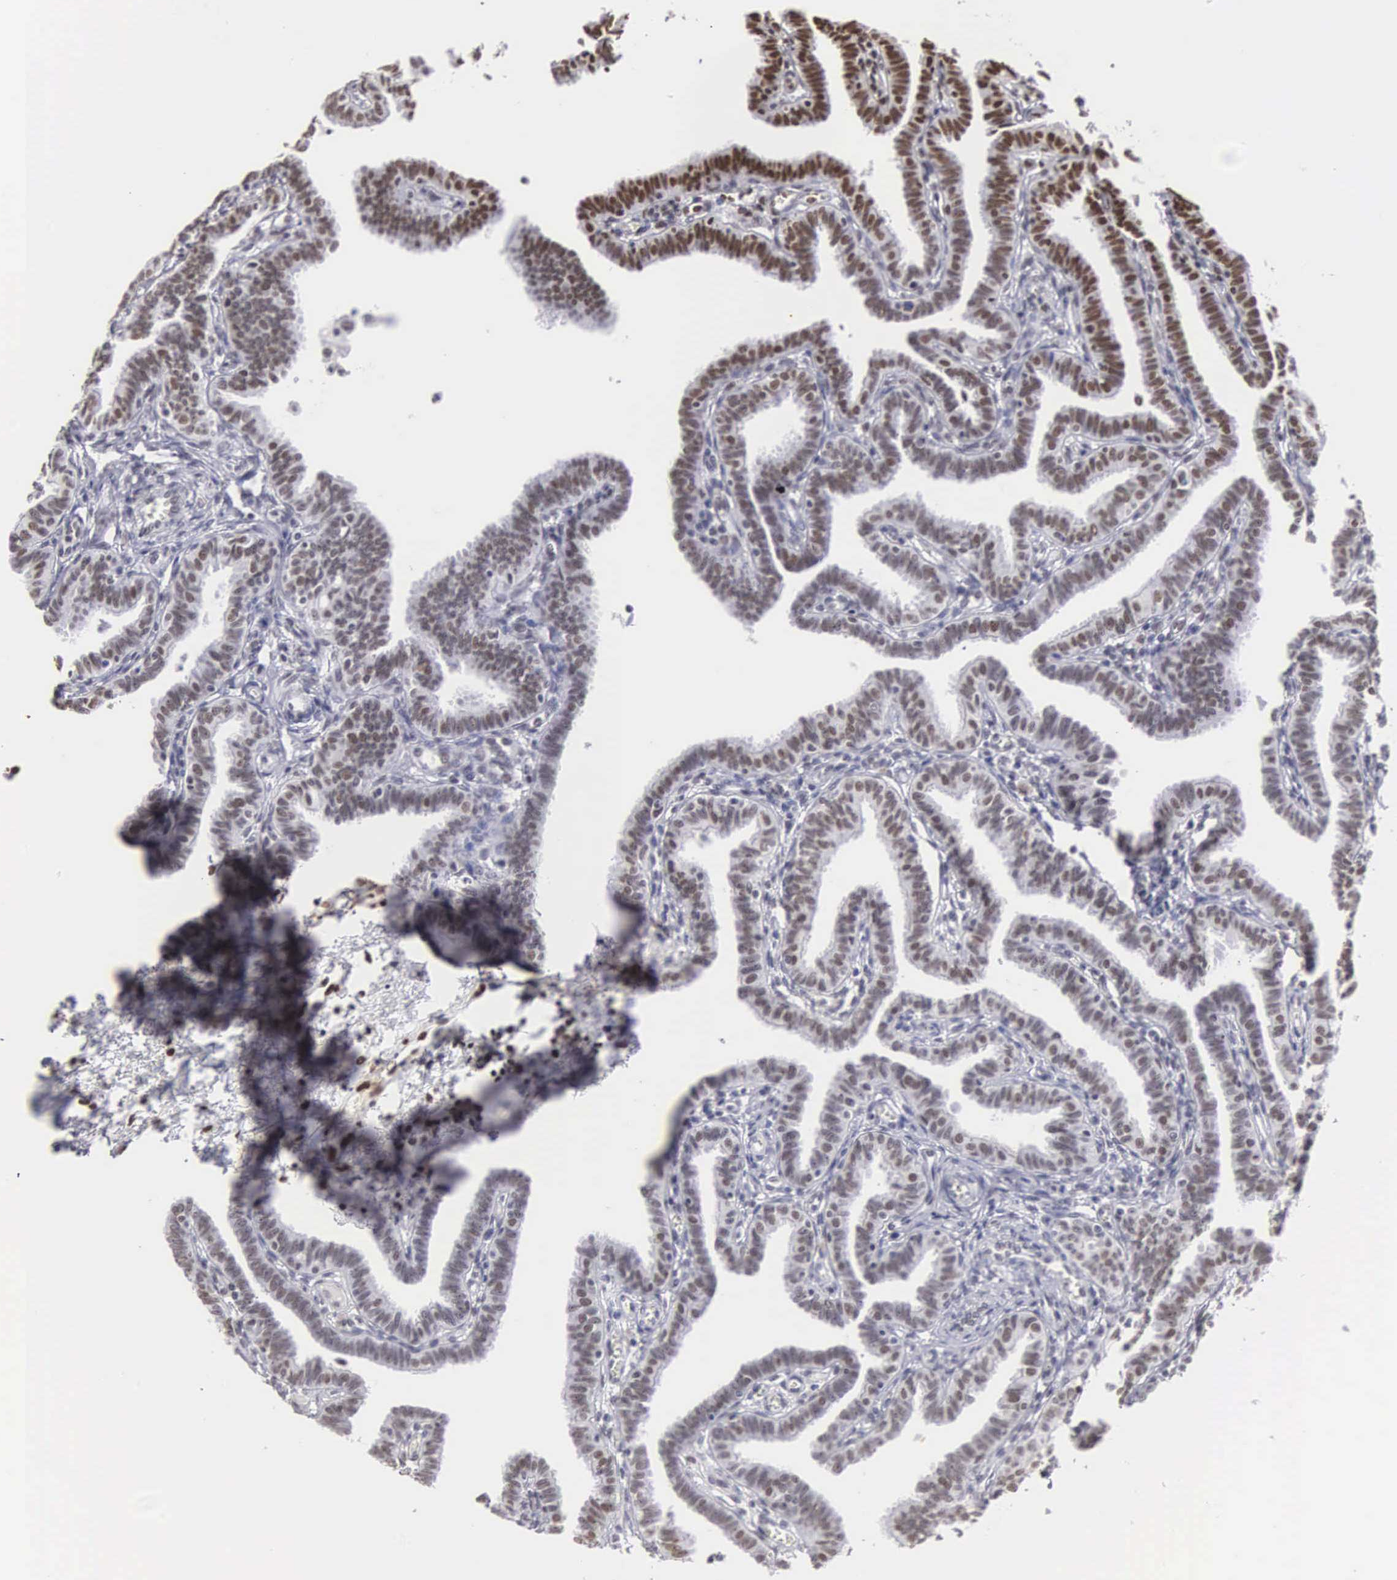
{"staining": {"intensity": "moderate", "quantity": "25%-75%", "location": "nuclear"}, "tissue": "fallopian tube", "cell_type": "Glandular cells", "image_type": "normal", "snomed": [{"axis": "morphology", "description": "Normal tissue, NOS"}, {"axis": "topography", "description": "Fallopian tube"}], "caption": "Normal fallopian tube shows moderate nuclear staining in approximately 25%-75% of glandular cells Using DAB (brown) and hematoxylin (blue) stains, captured at high magnification using brightfield microscopy..", "gene": "CSTF2", "patient": {"sex": "female", "age": 41}}